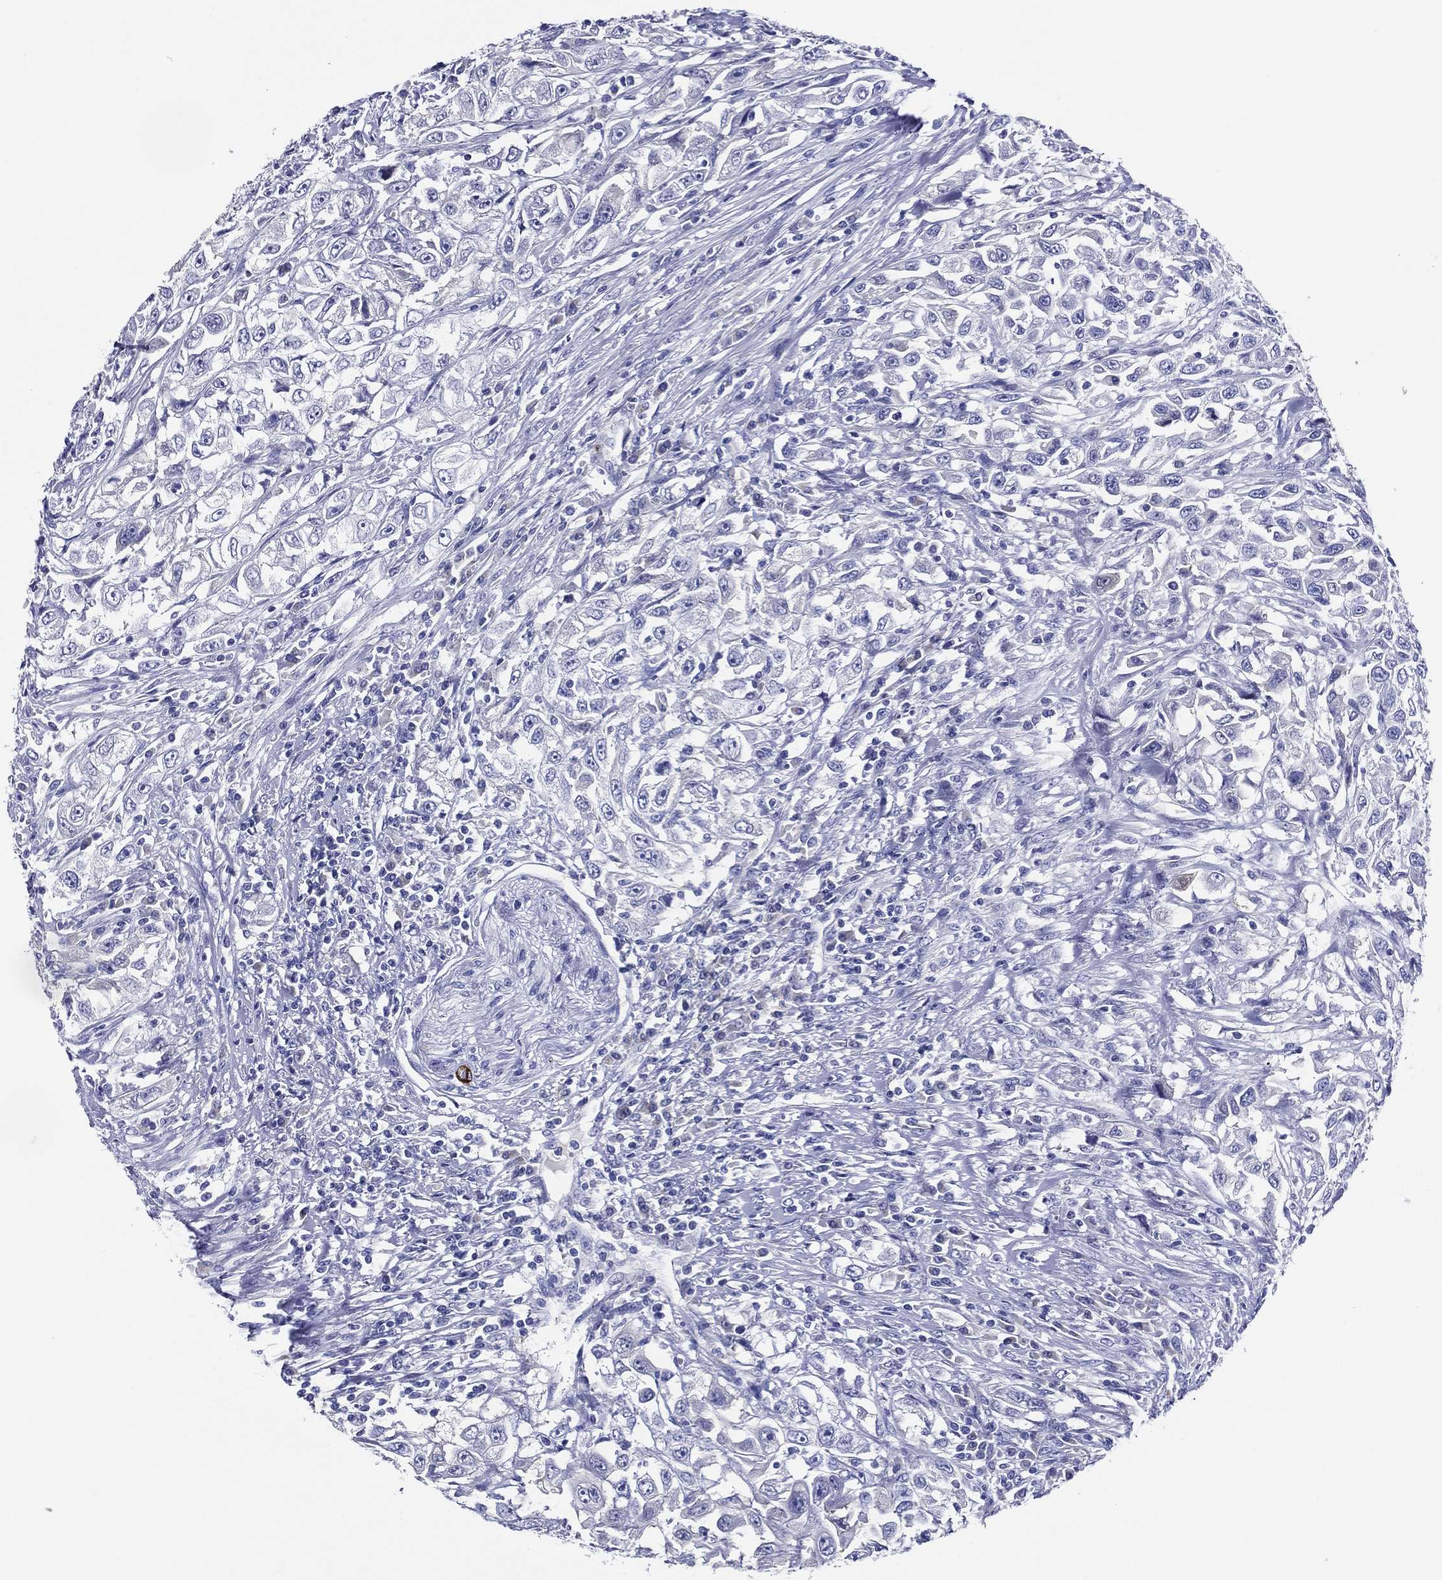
{"staining": {"intensity": "negative", "quantity": "none", "location": "none"}, "tissue": "urothelial cancer", "cell_type": "Tumor cells", "image_type": "cancer", "snomed": [{"axis": "morphology", "description": "Urothelial carcinoma, High grade"}, {"axis": "topography", "description": "Urinary bladder"}], "caption": "Immunohistochemistry image of human urothelial cancer stained for a protein (brown), which demonstrates no staining in tumor cells. (DAB immunohistochemistry (IHC) with hematoxylin counter stain).", "gene": "ACE2", "patient": {"sex": "female", "age": 56}}